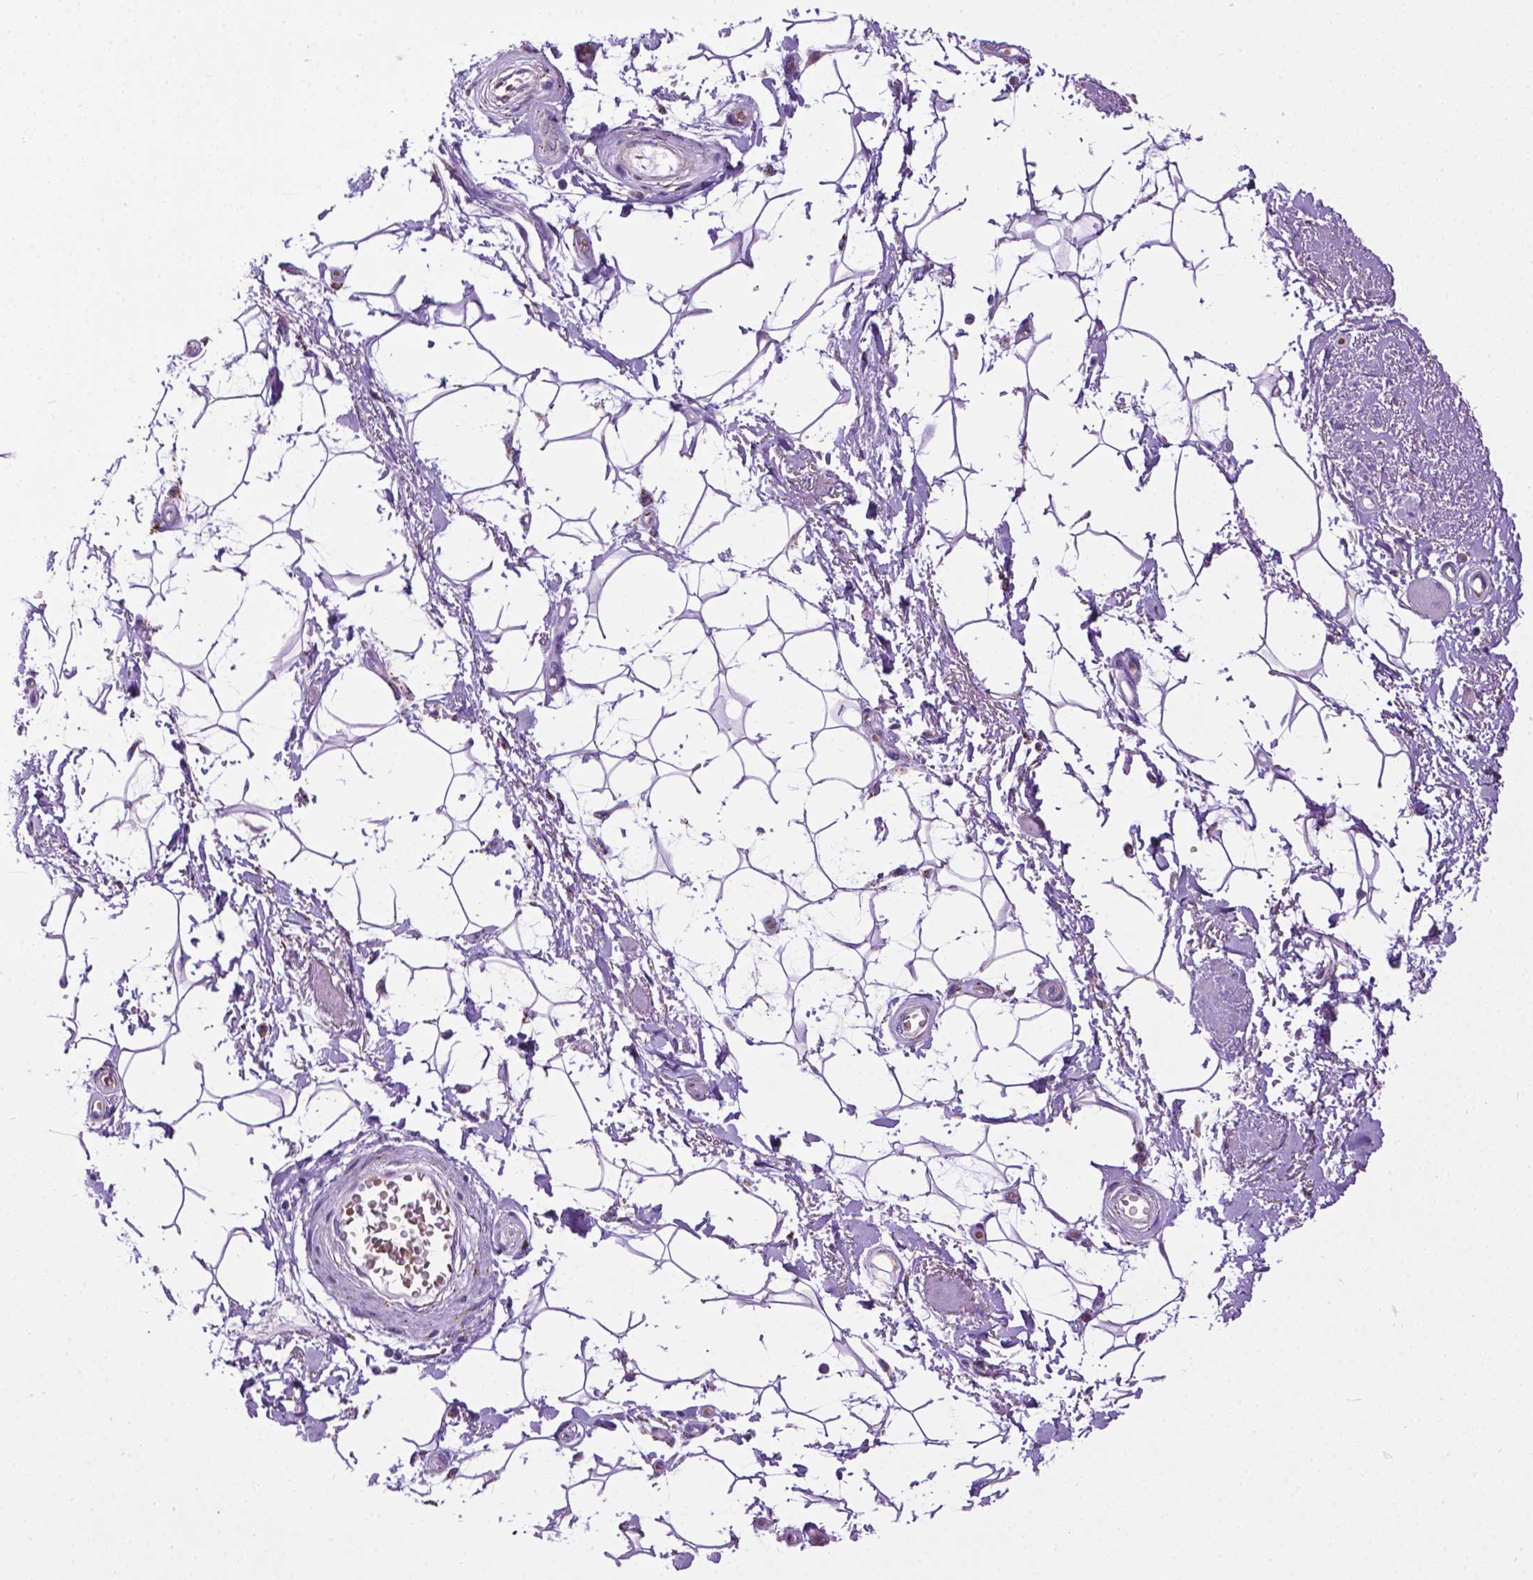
{"staining": {"intensity": "negative", "quantity": "none", "location": "none"}, "tissue": "adipose tissue", "cell_type": "Adipocytes", "image_type": "normal", "snomed": [{"axis": "morphology", "description": "Normal tissue, NOS"}, {"axis": "topography", "description": "Anal"}, {"axis": "topography", "description": "Peripheral nerve tissue"}], "caption": "High magnification brightfield microscopy of unremarkable adipose tissue stained with DAB (3,3'-diaminobenzidine) (brown) and counterstained with hematoxylin (blue): adipocytes show no significant positivity. (DAB immunohistochemistry visualized using brightfield microscopy, high magnification).", "gene": "TMEM132E", "patient": {"sex": "male", "age": 51}}